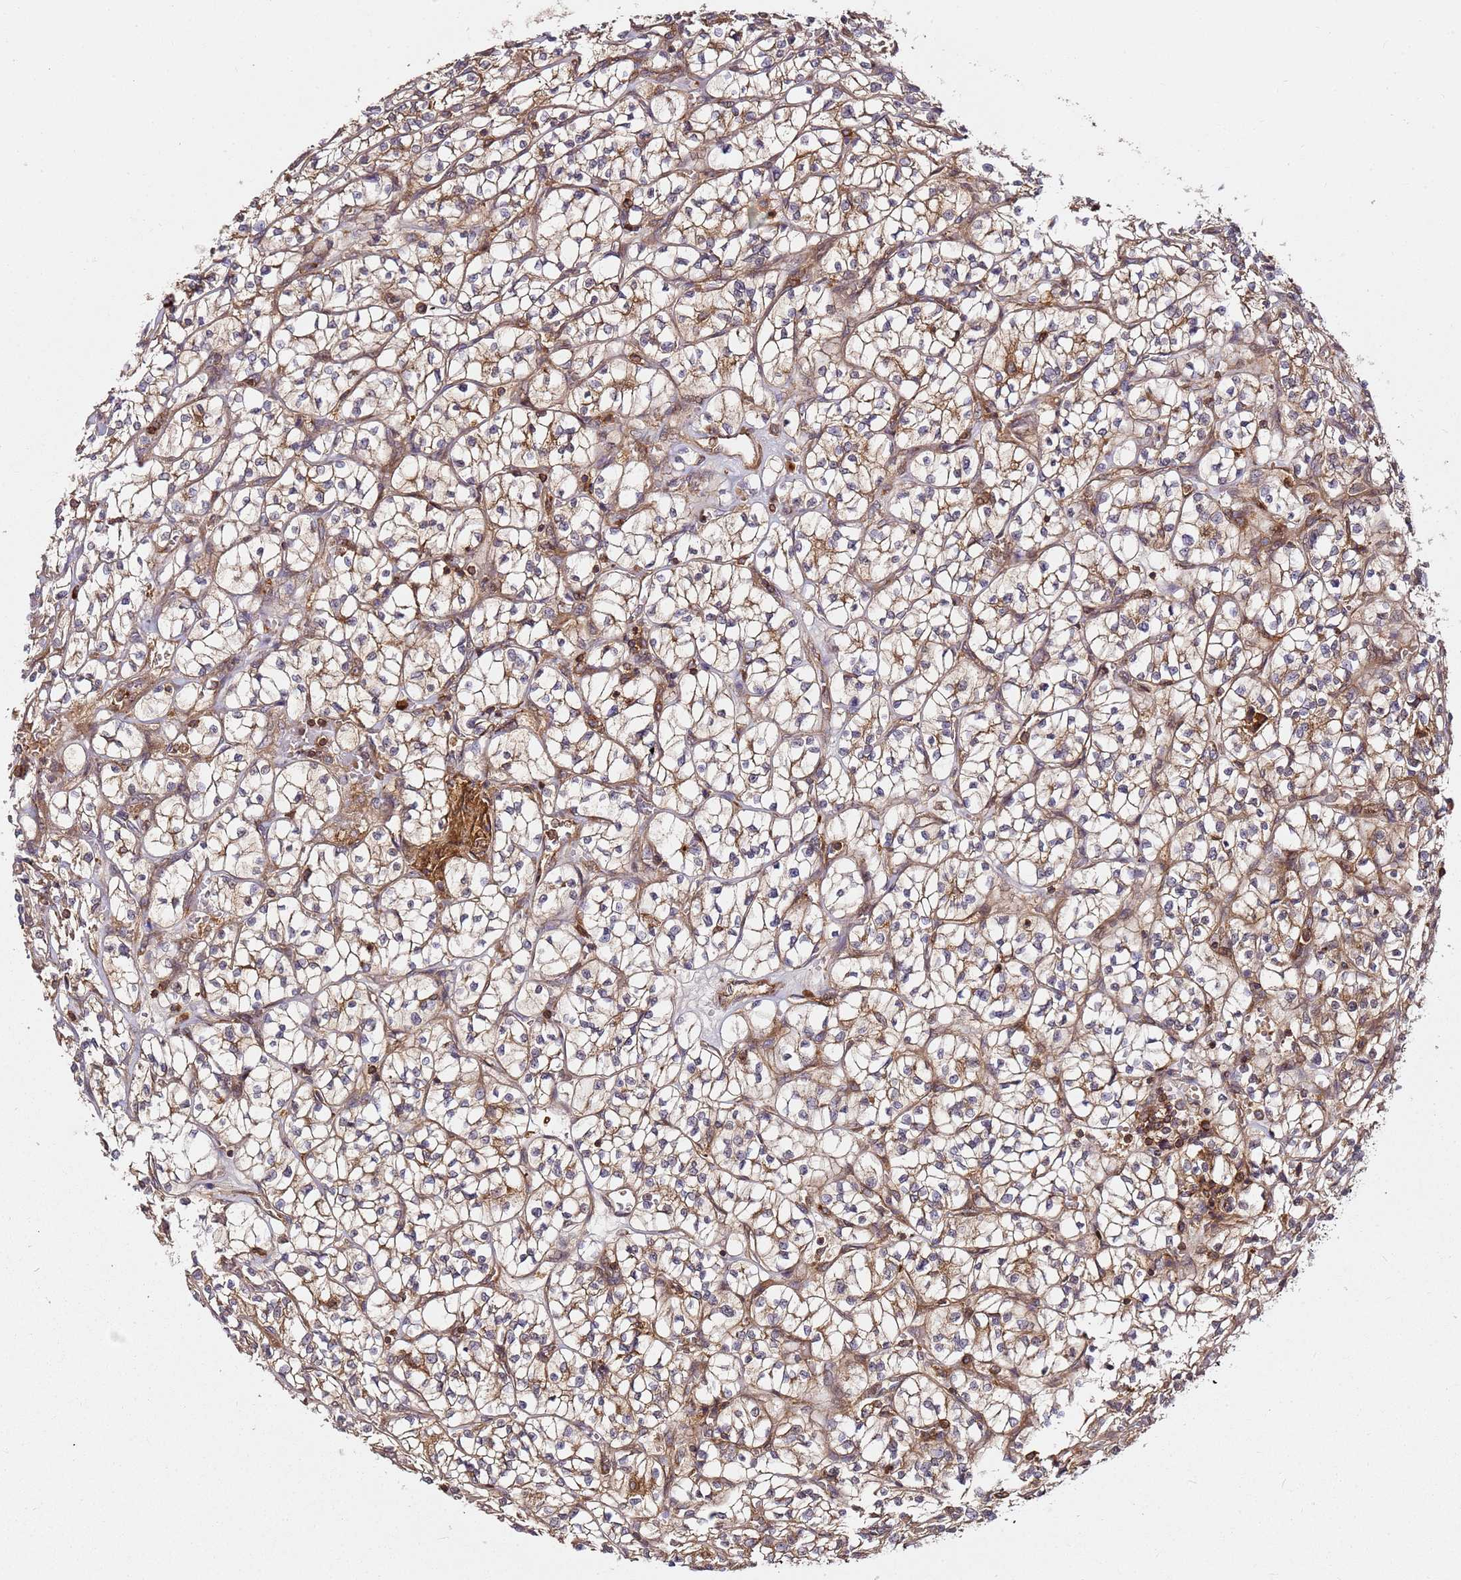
{"staining": {"intensity": "moderate", "quantity": "25%-75%", "location": "cytoplasmic/membranous"}, "tissue": "renal cancer", "cell_type": "Tumor cells", "image_type": "cancer", "snomed": [{"axis": "morphology", "description": "Adenocarcinoma, NOS"}, {"axis": "topography", "description": "Kidney"}], "caption": "There is medium levels of moderate cytoplasmic/membranous expression in tumor cells of adenocarcinoma (renal), as demonstrated by immunohistochemical staining (brown color).", "gene": "PRMT7", "patient": {"sex": "female", "age": 64}}